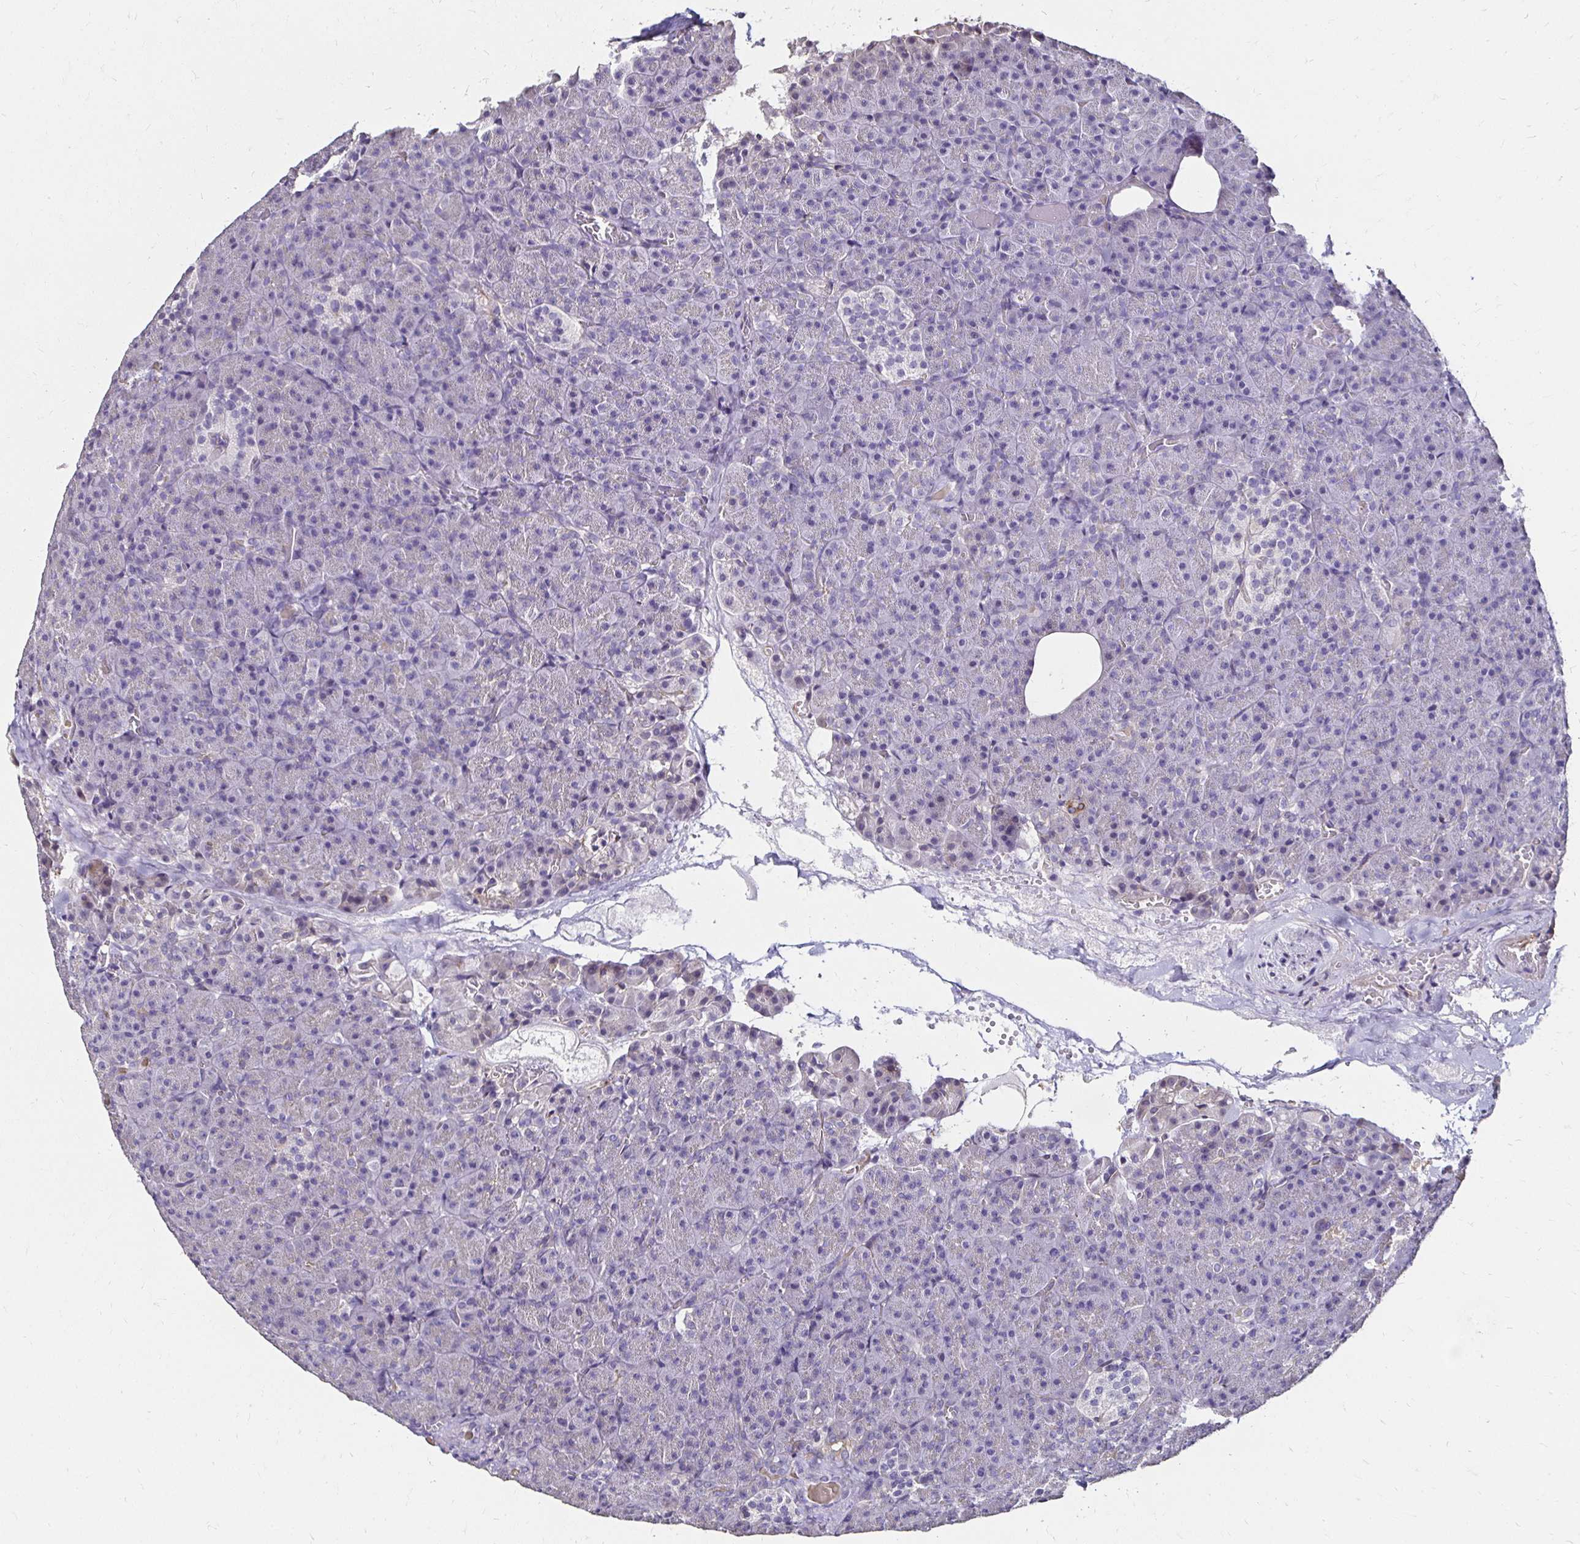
{"staining": {"intensity": "negative", "quantity": "none", "location": "none"}, "tissue": "pancreas", "cell_type": "Exocrine glandular cells", "image_type": "normal", "snomed": [{"axis": "morphology", "description": "Normal tissue, NOS"}, {"axis": "topography", "description": "Pancreas"}], "caption": "DAB immunohistochemical staining of normal pancreas reveals no significant positivity in exocrine glandular cells. (DAB immunohistochemistry (IHC) visualized using brightfield microscopy, high magnification).", "gene": "ITGB1", "patient": {"sex": "female", "age": 74}}